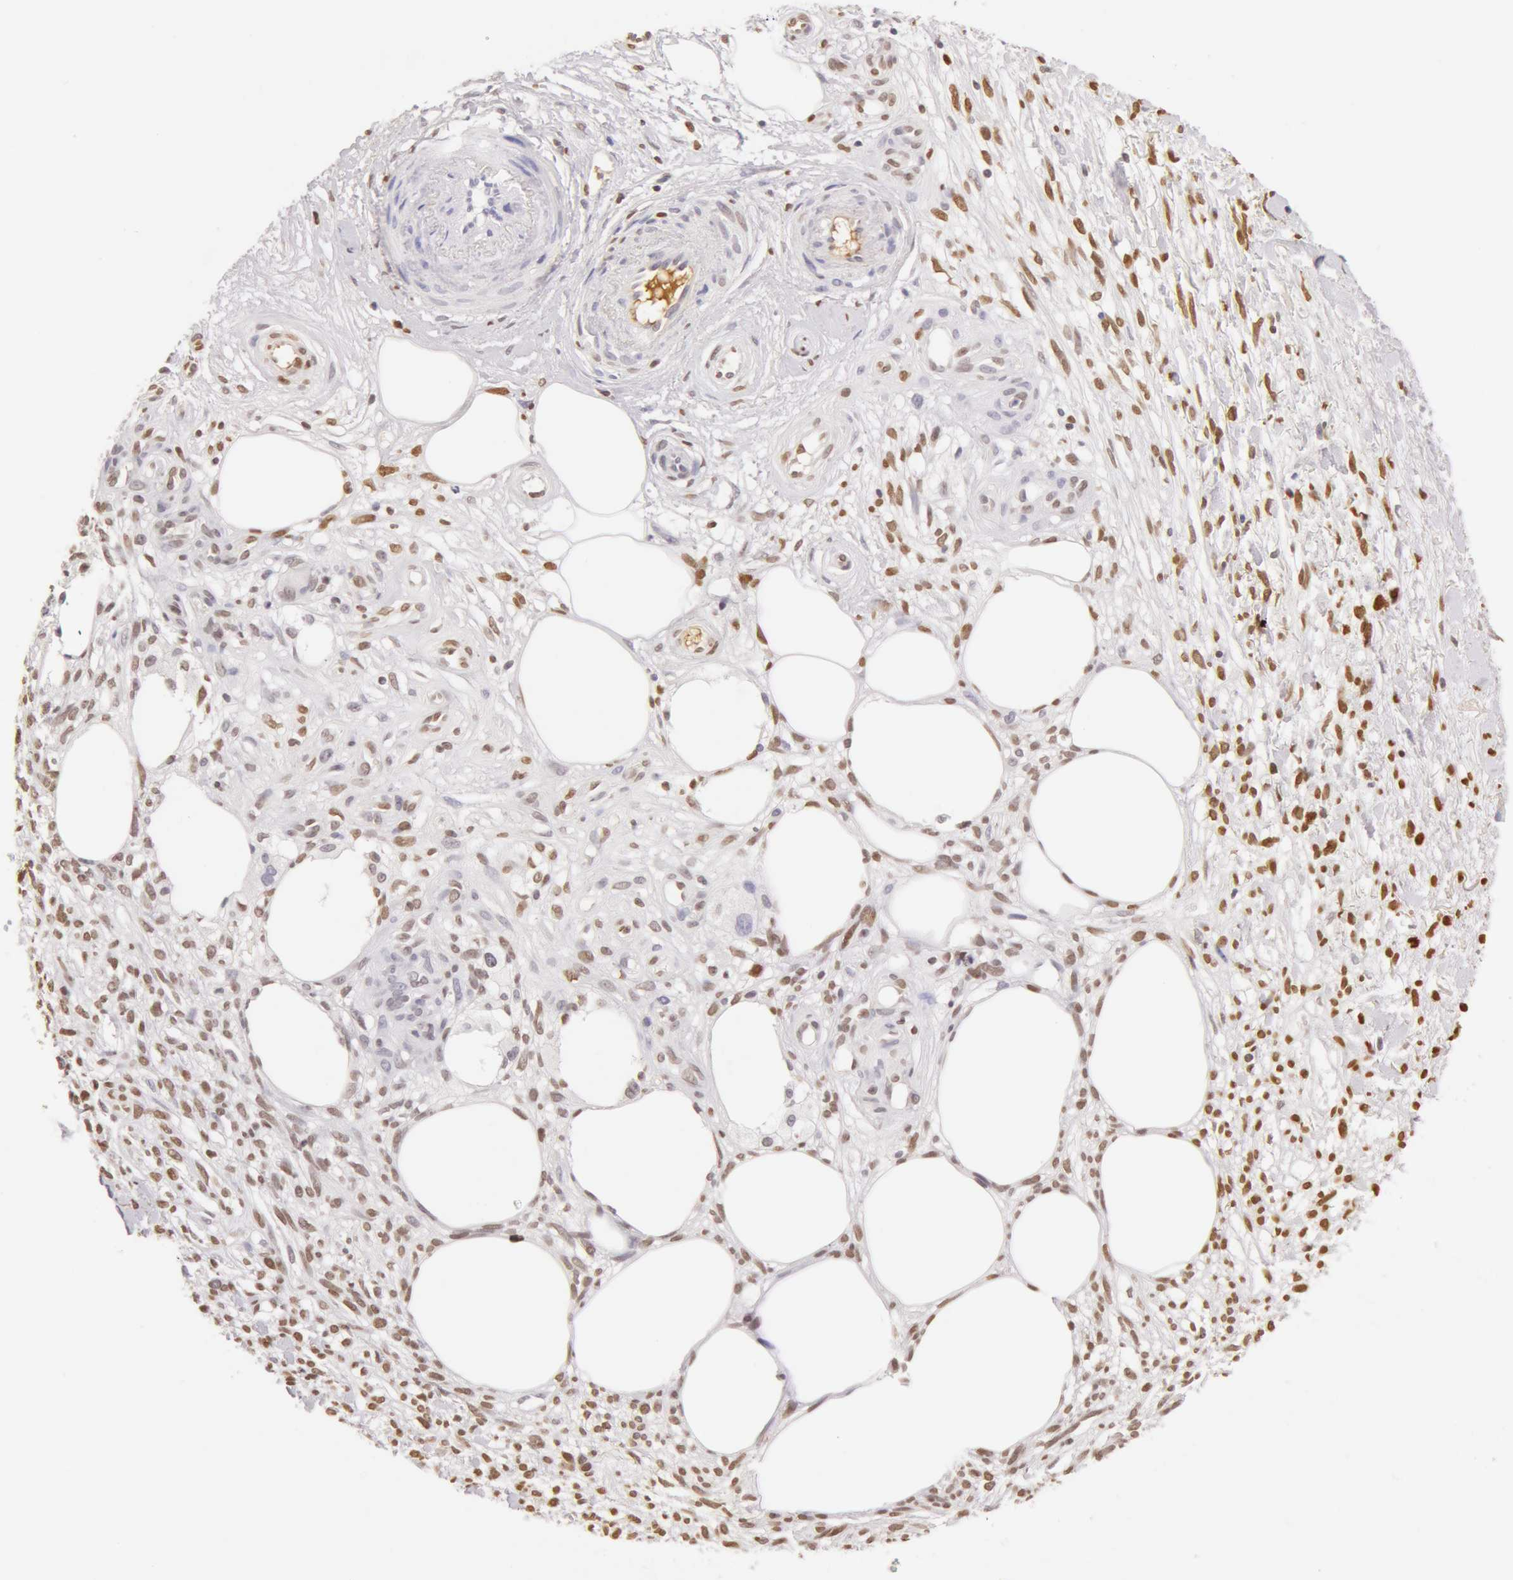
{"staining": {"intensity": "weak", "quantity": "<25%", "location": "nuclear"}, "tissue": "melanoma", "cell_type": "Tumor cells", "image_type": "cancer", "snomed": [{"axis": "morphology", "description": "Malignant melanoma, NOS"}, {"axis": "topography", "description": "Skin"}], "caption": "A high-resolution histopathology image shows immunohistochemistry staining of malignant melanoma, which exhibits no significant staining in tumor cells.", "gene": "AHSG", "patient": {"sex": "female", "age": 85}}